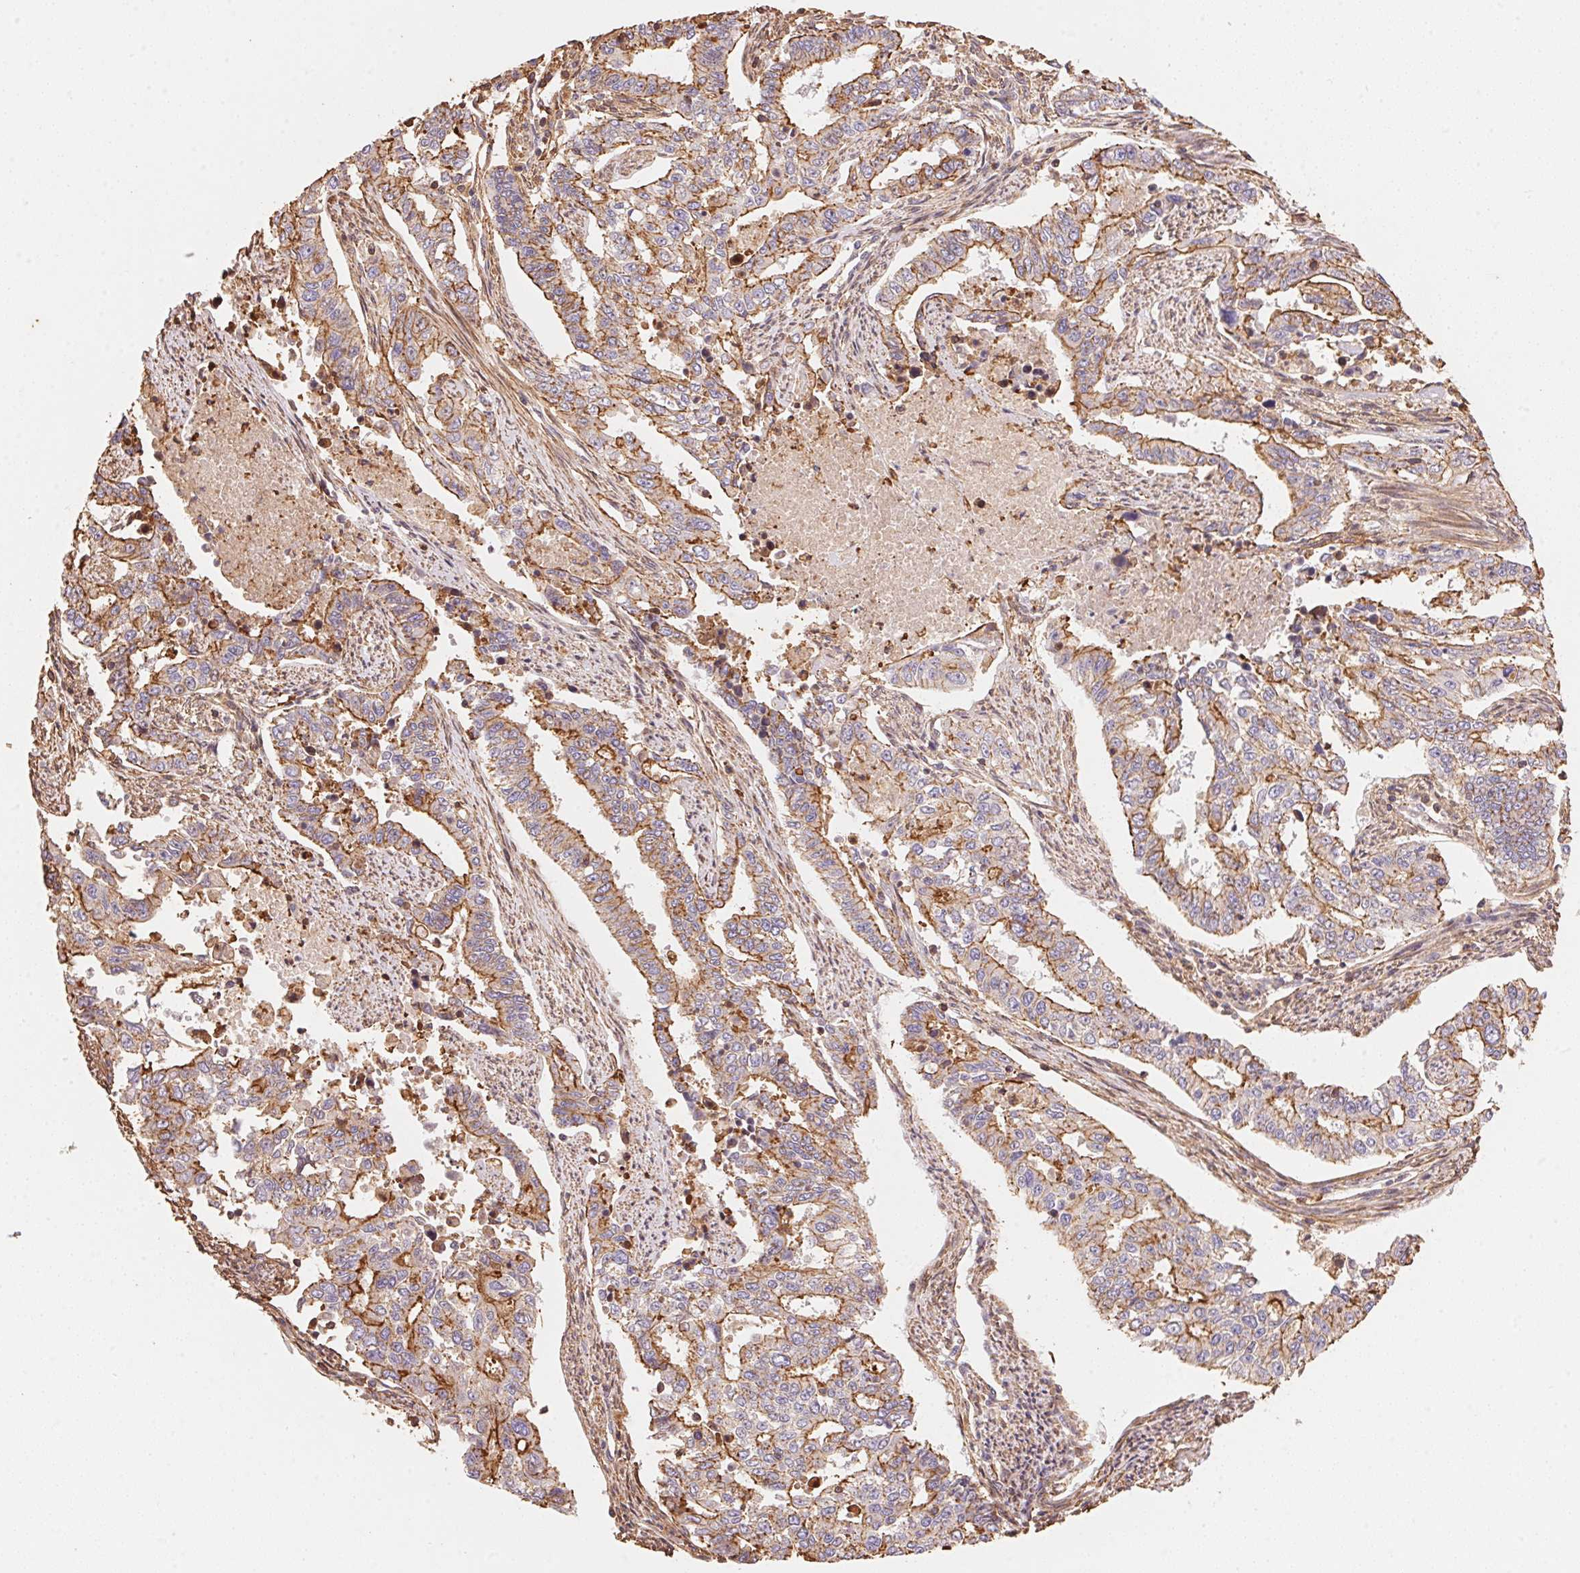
{"staining": {"intensity": "moderate", "quantity": "25%-75%", "location": "cytoplasmic/membranous"}, "tissue": "endometrial cancer", "cell_type": "Tumor cells", "image_type": "cancer", "snomed": [{"axis": "morphology", "description": "Adenocarcinoma, NOS"}, {"axis": "topography", "description": "Uterus"}], "caption": "Endometrial adenocarcinoma was stained to show a protein in brown. There is medium levels of moderate cytoplasmic/membranous positivity in approximately 25%-75% of tumor cells. The staining was performed using DAB (3,3'-diaminobenzidine), with brown indicating positive protein expression. Nuclei are stained blue with hematoxylin.", "gene": "FRAS1", "patient": {"sex": "female", "age": 59}}